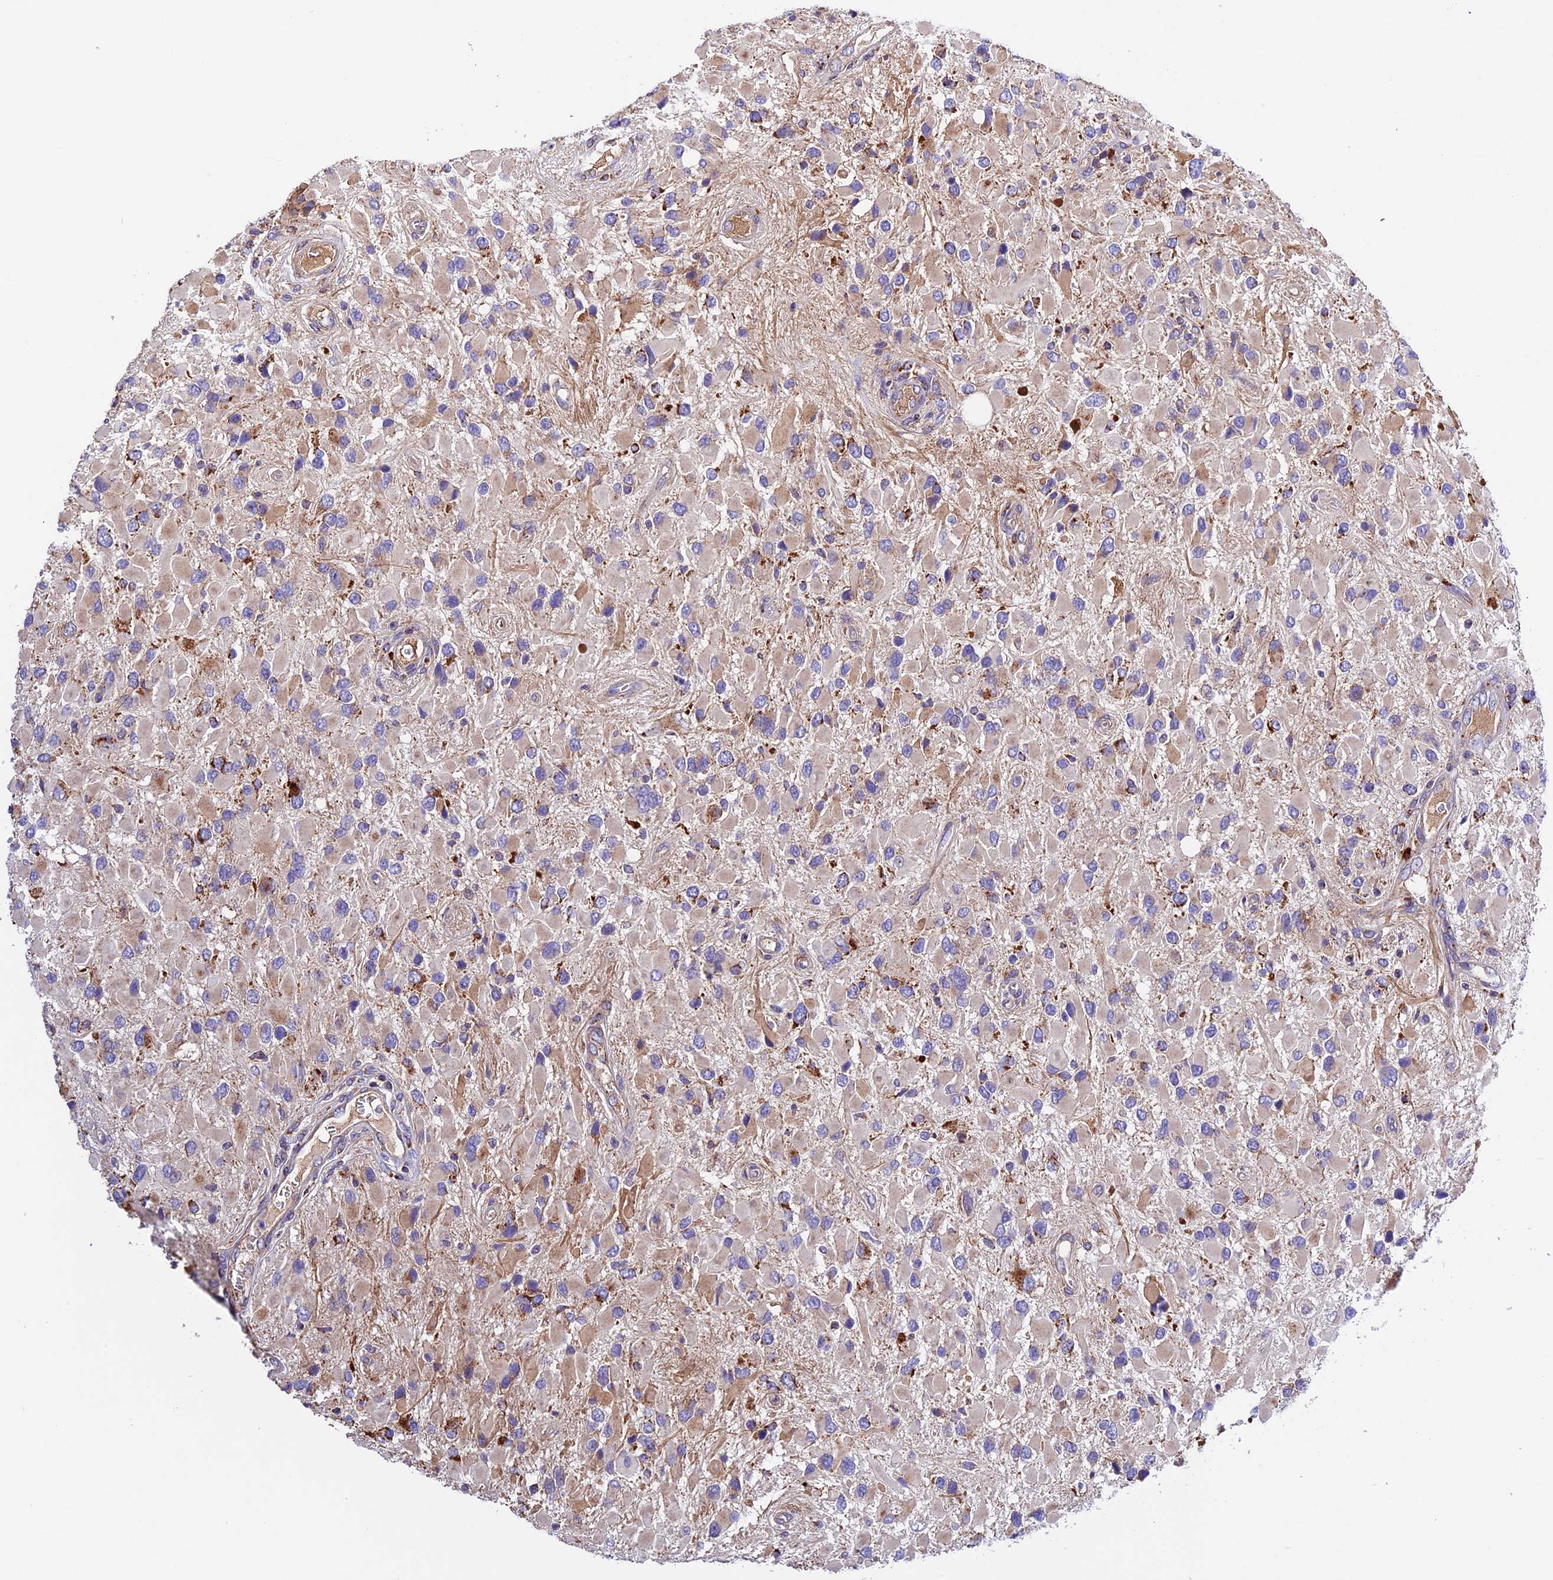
{"staining": {"intensity": "moderate", "quantity": "<25%", "location": "cytoplasmic/membranous"}, "tissue": "glioma", "cell_type": "Tumor cells", "image_type": "cancer", "snomed": [{"axis": "morphology", "description": "Glioma, malignant, High grade"}, {"axis": "topography", "description": "Brain"}], "caption": "The immunohistochemical stain highlights moderate cytoplasmic/membranous expression in tumor cells of malignant high-grade glioma tissue.", "gene": "METTL22", "patient": {"sex": "male", "age": 53}}